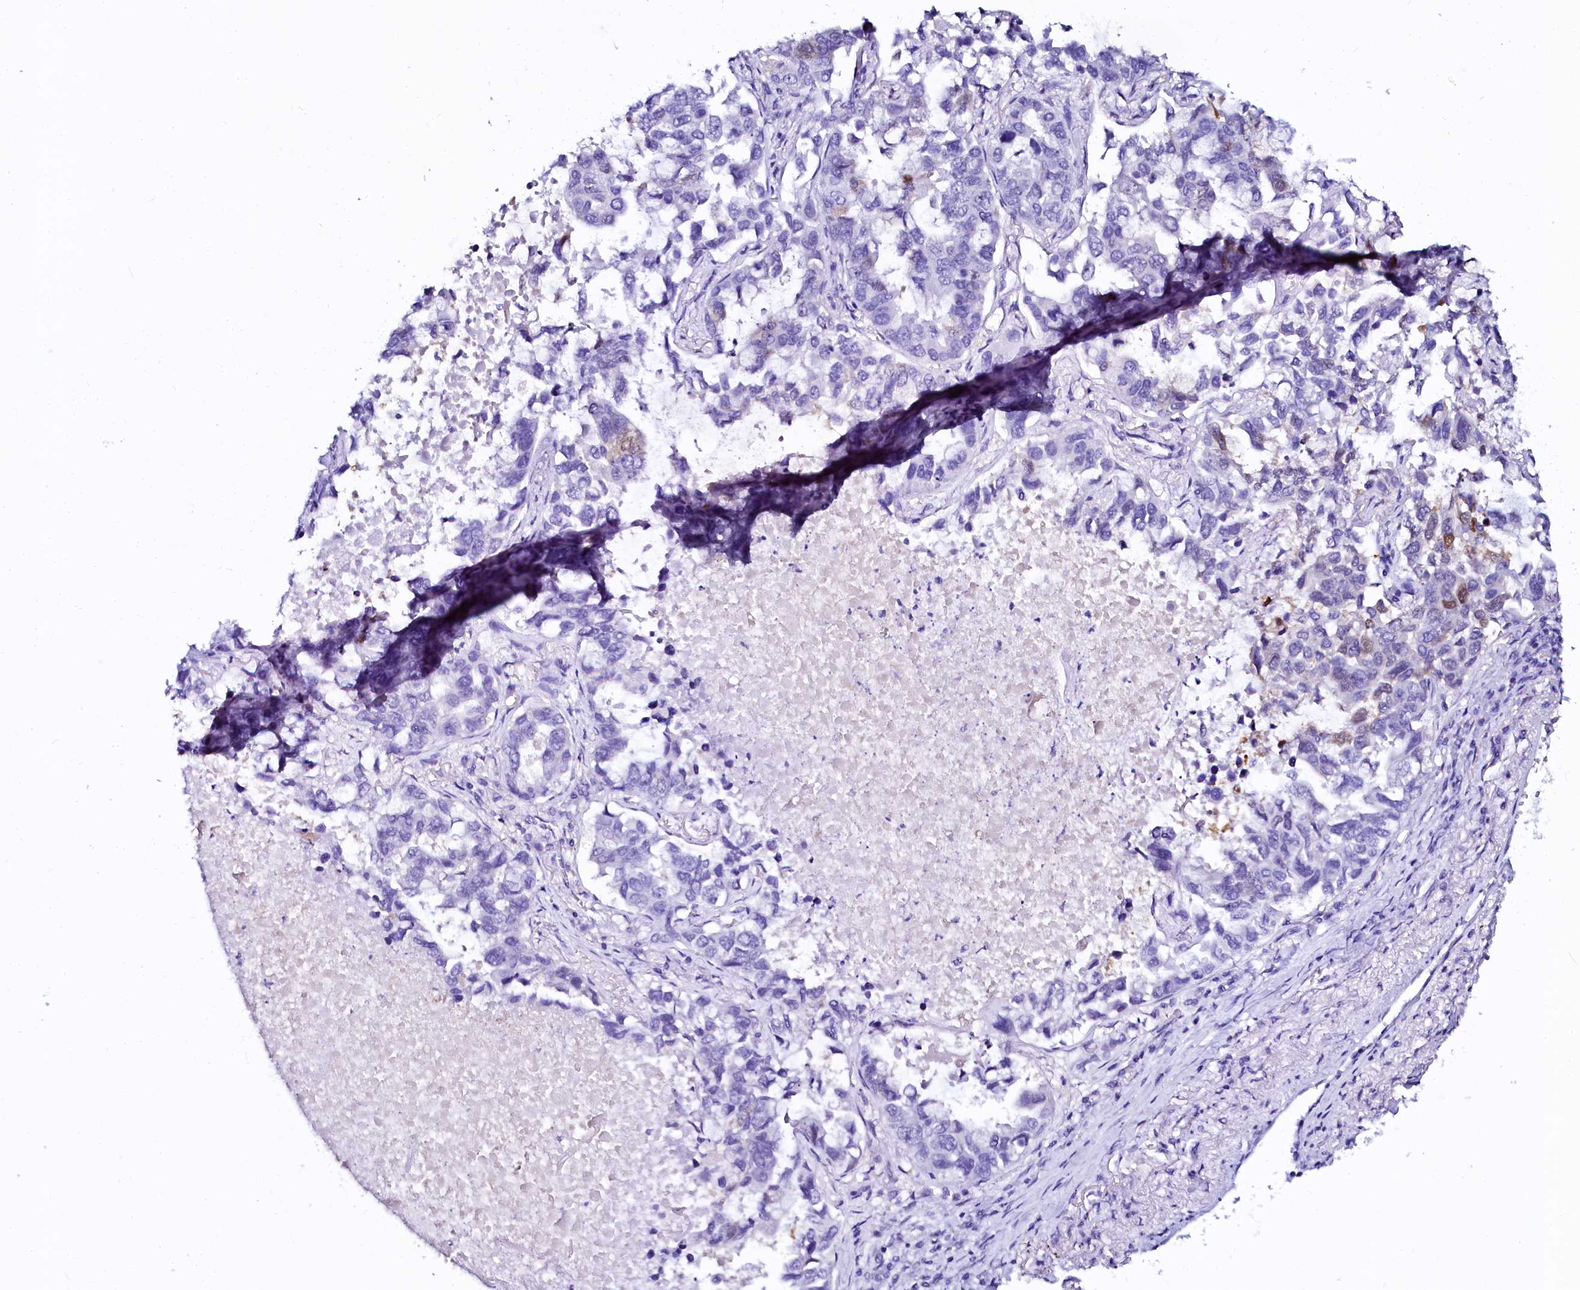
{"staining": {"intensity": "negative", "quantity": "none", "location": "none"}, "tissue": "lung cancer", "cell_type": "Tumor cells", "image_type": "cancer", "snomed": [{"axis": "morphology", "description": "Adenocarcinoma, NOS"}, {"axis": "topography", "description": "Lung"}], "caption": "Immunohistochemical staining of lung cancer displays no significant expression in tumor cells.", "gene": "SORD", "patient": {"sex": "male", "age": 64}}